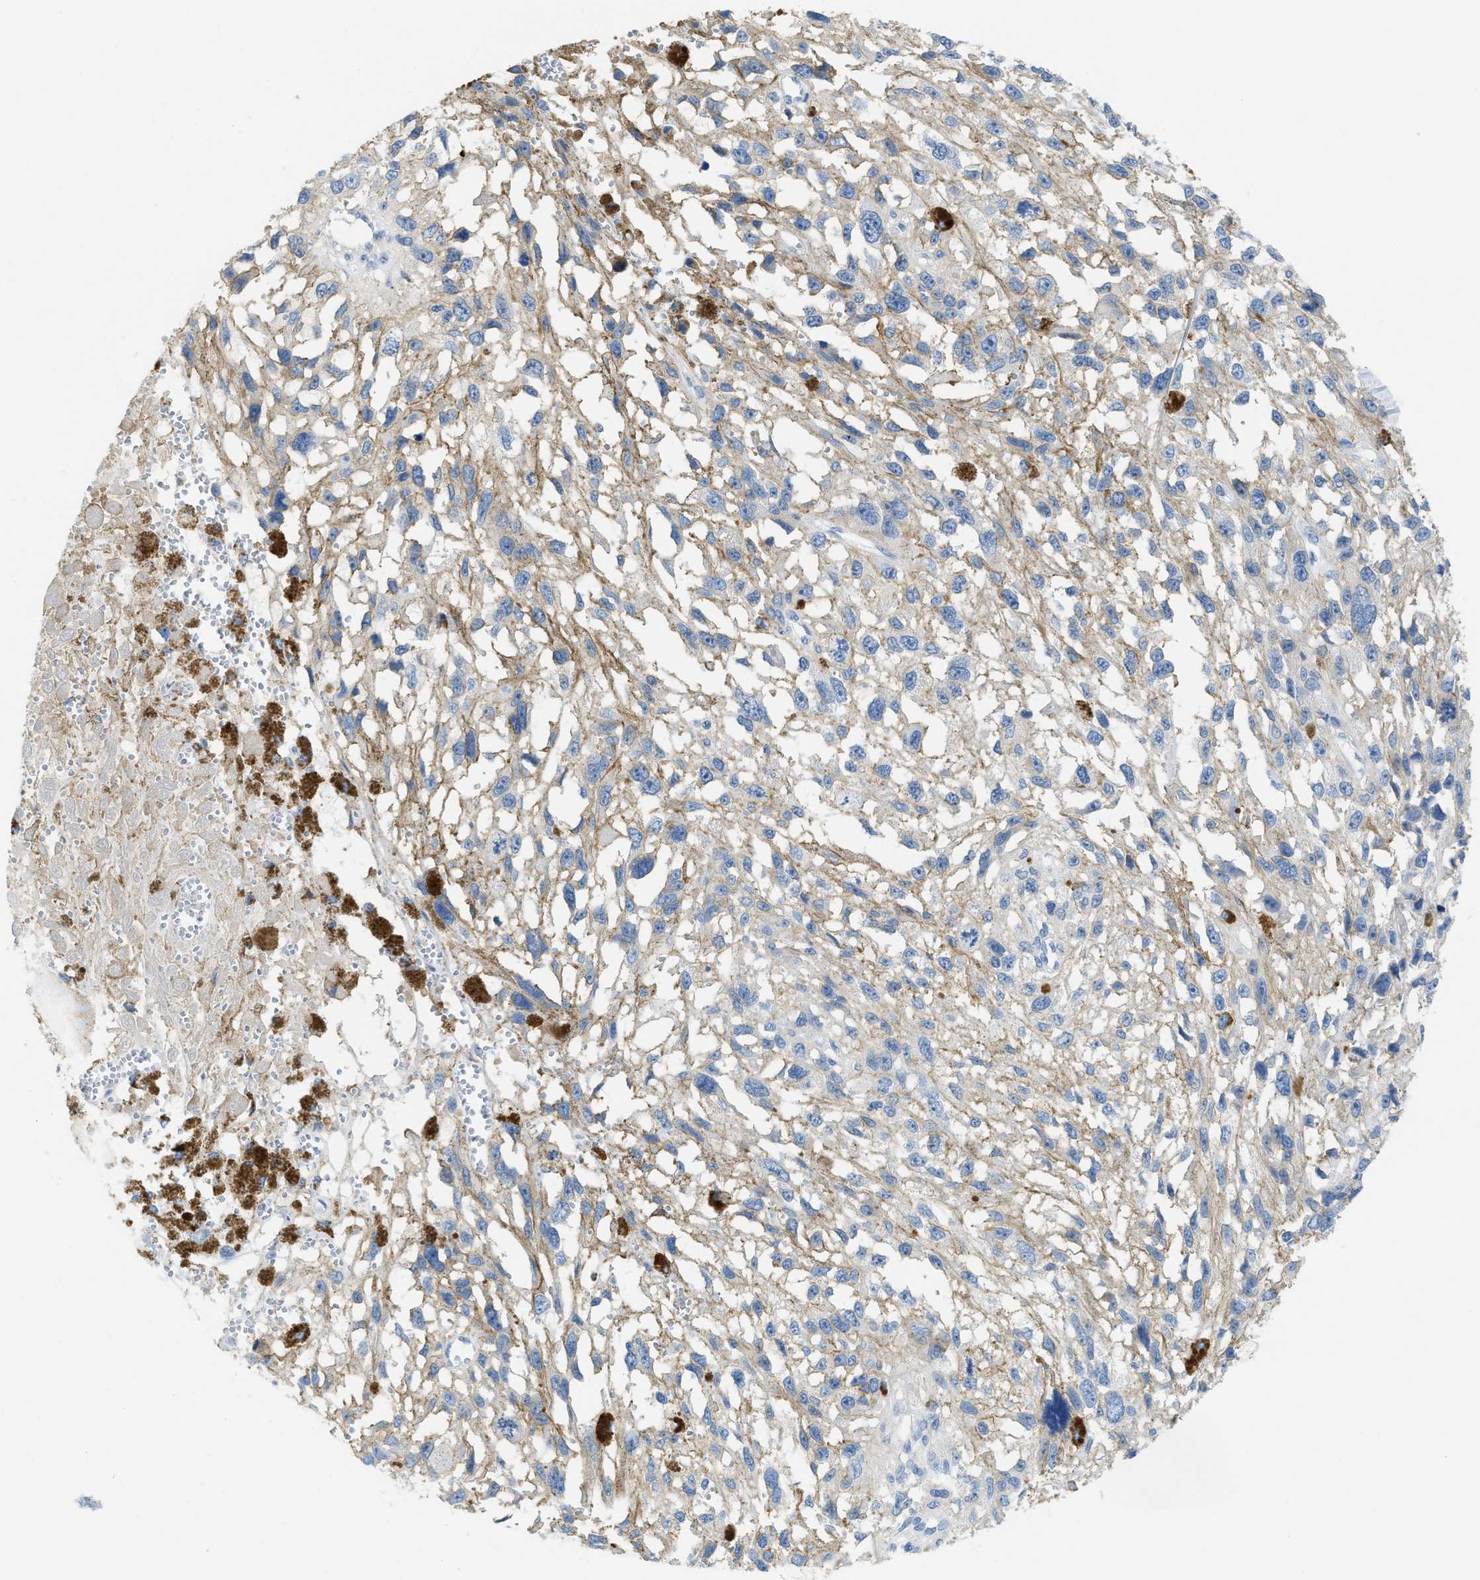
{"staining": {"intensity": "weak", "quantity": "25%-75%", "location": "cytoplasmic/membranous"}, "tissue": "melanoma", "cell_type": "Tumor cells", "image_type": "cancer", "snomed": [{"axis": "morphology", "description": "Malignant melanoma, Metastatic site"}, {"axis": "topography", "description": "Lymph node"}], "caption": "Protein analysis of melanoma tissue exhibits weak cytoplasmic/membranous staining in about 25%-75% of tumor cells. (IHC, brightfield microscopy, high magnification).", "gene": "CNNM4", "patient": {"sex": "male", "age": 59}}